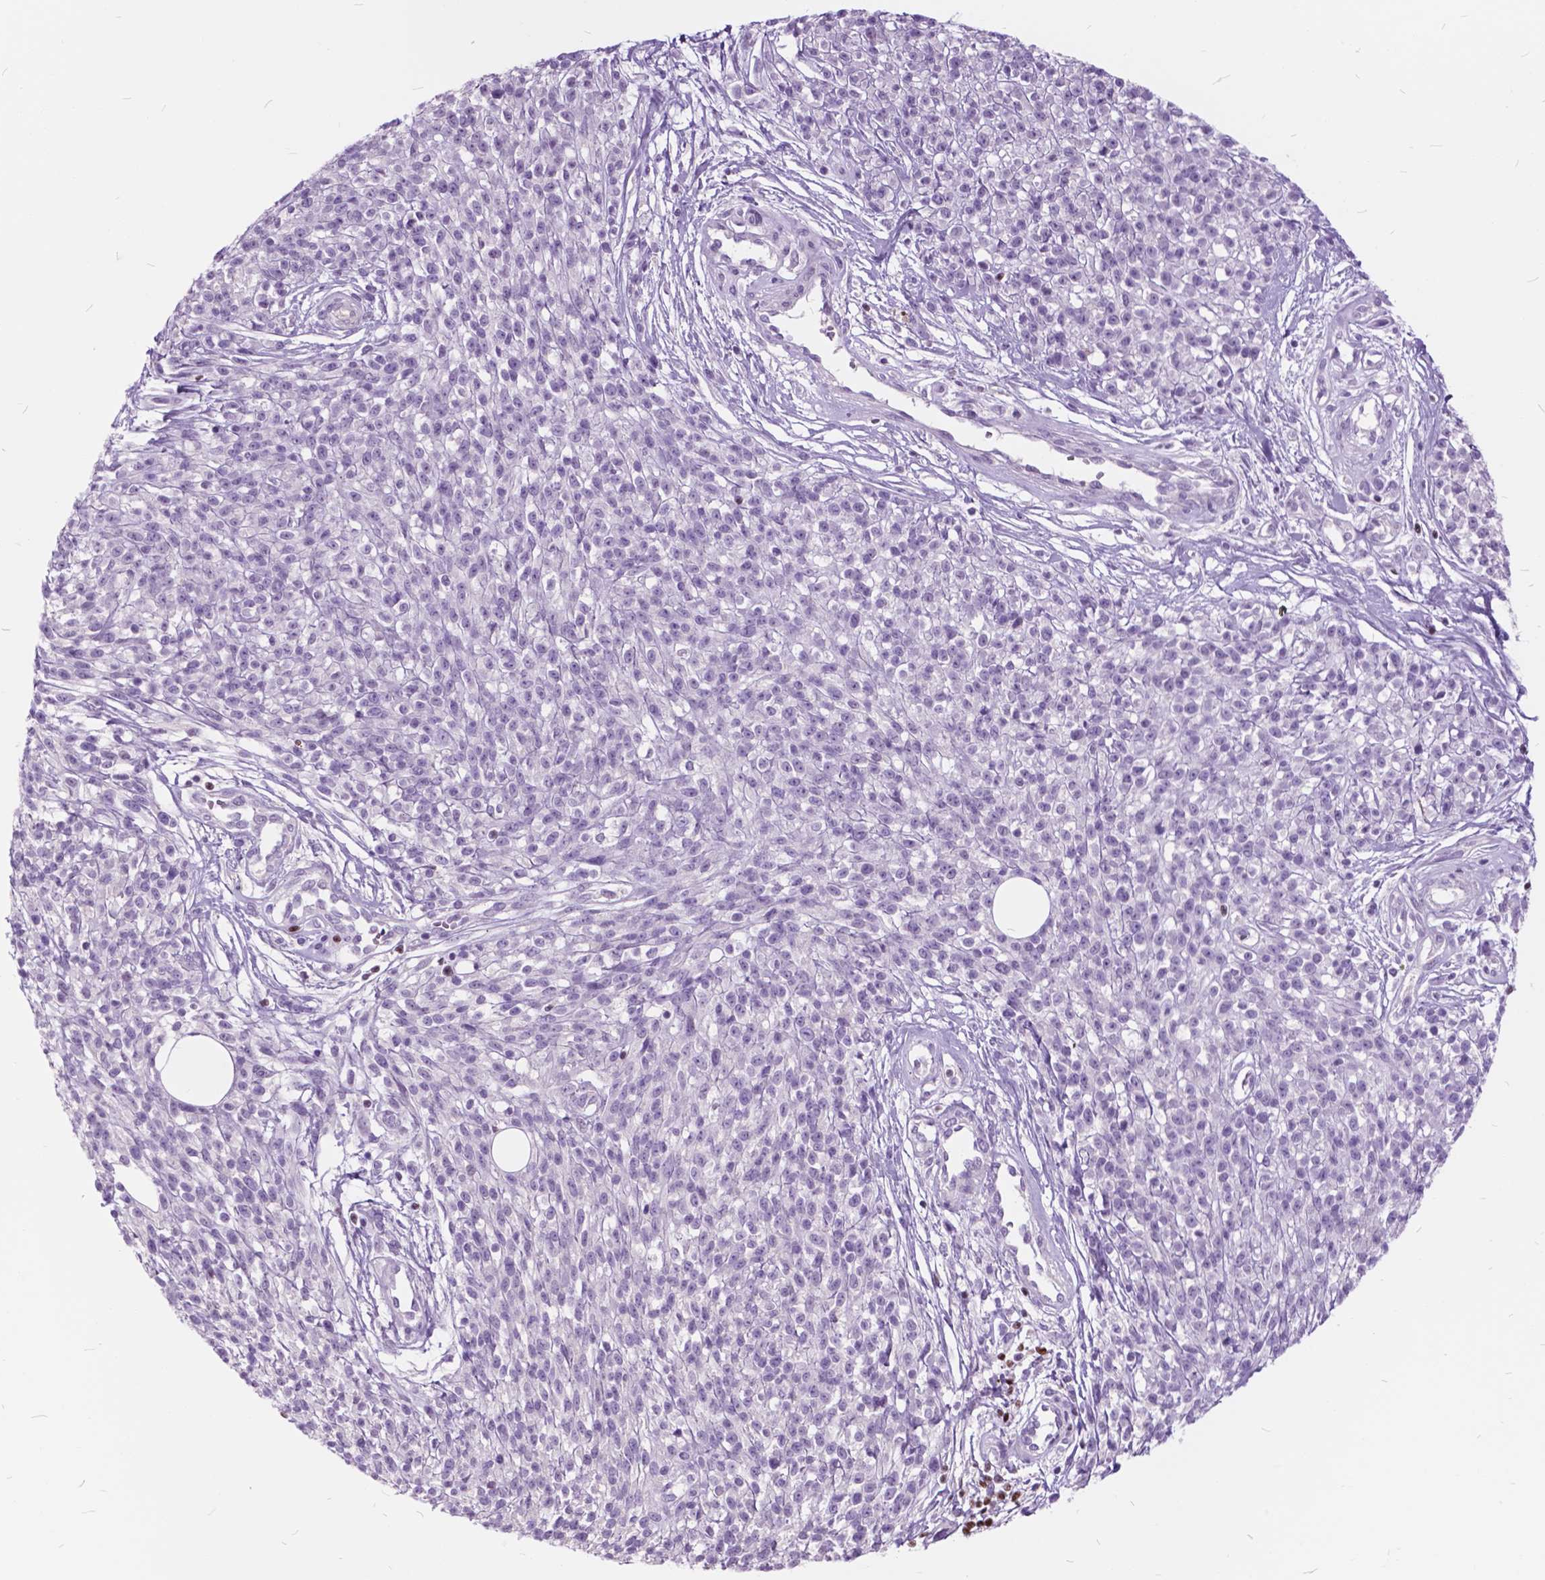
{"staining": {"intensity": "negative", "quantity": "none", "location": "none"}, "tissue": "melanoma", "cell_type": "Tumor cells", "image_type": "cancer", "snomed": [{"axis": "morphology", "description": "Malignant melanoma, NOS"}, {"axis": "topography", "description": "Skin"}, {"axis": "topography", "description": "Skin of trunk"}], "caption": "Tumor cells are negative for brown protein staining in melanoma.", "gene": "SP140", "patient": {"sex": "male", "age": 74}}